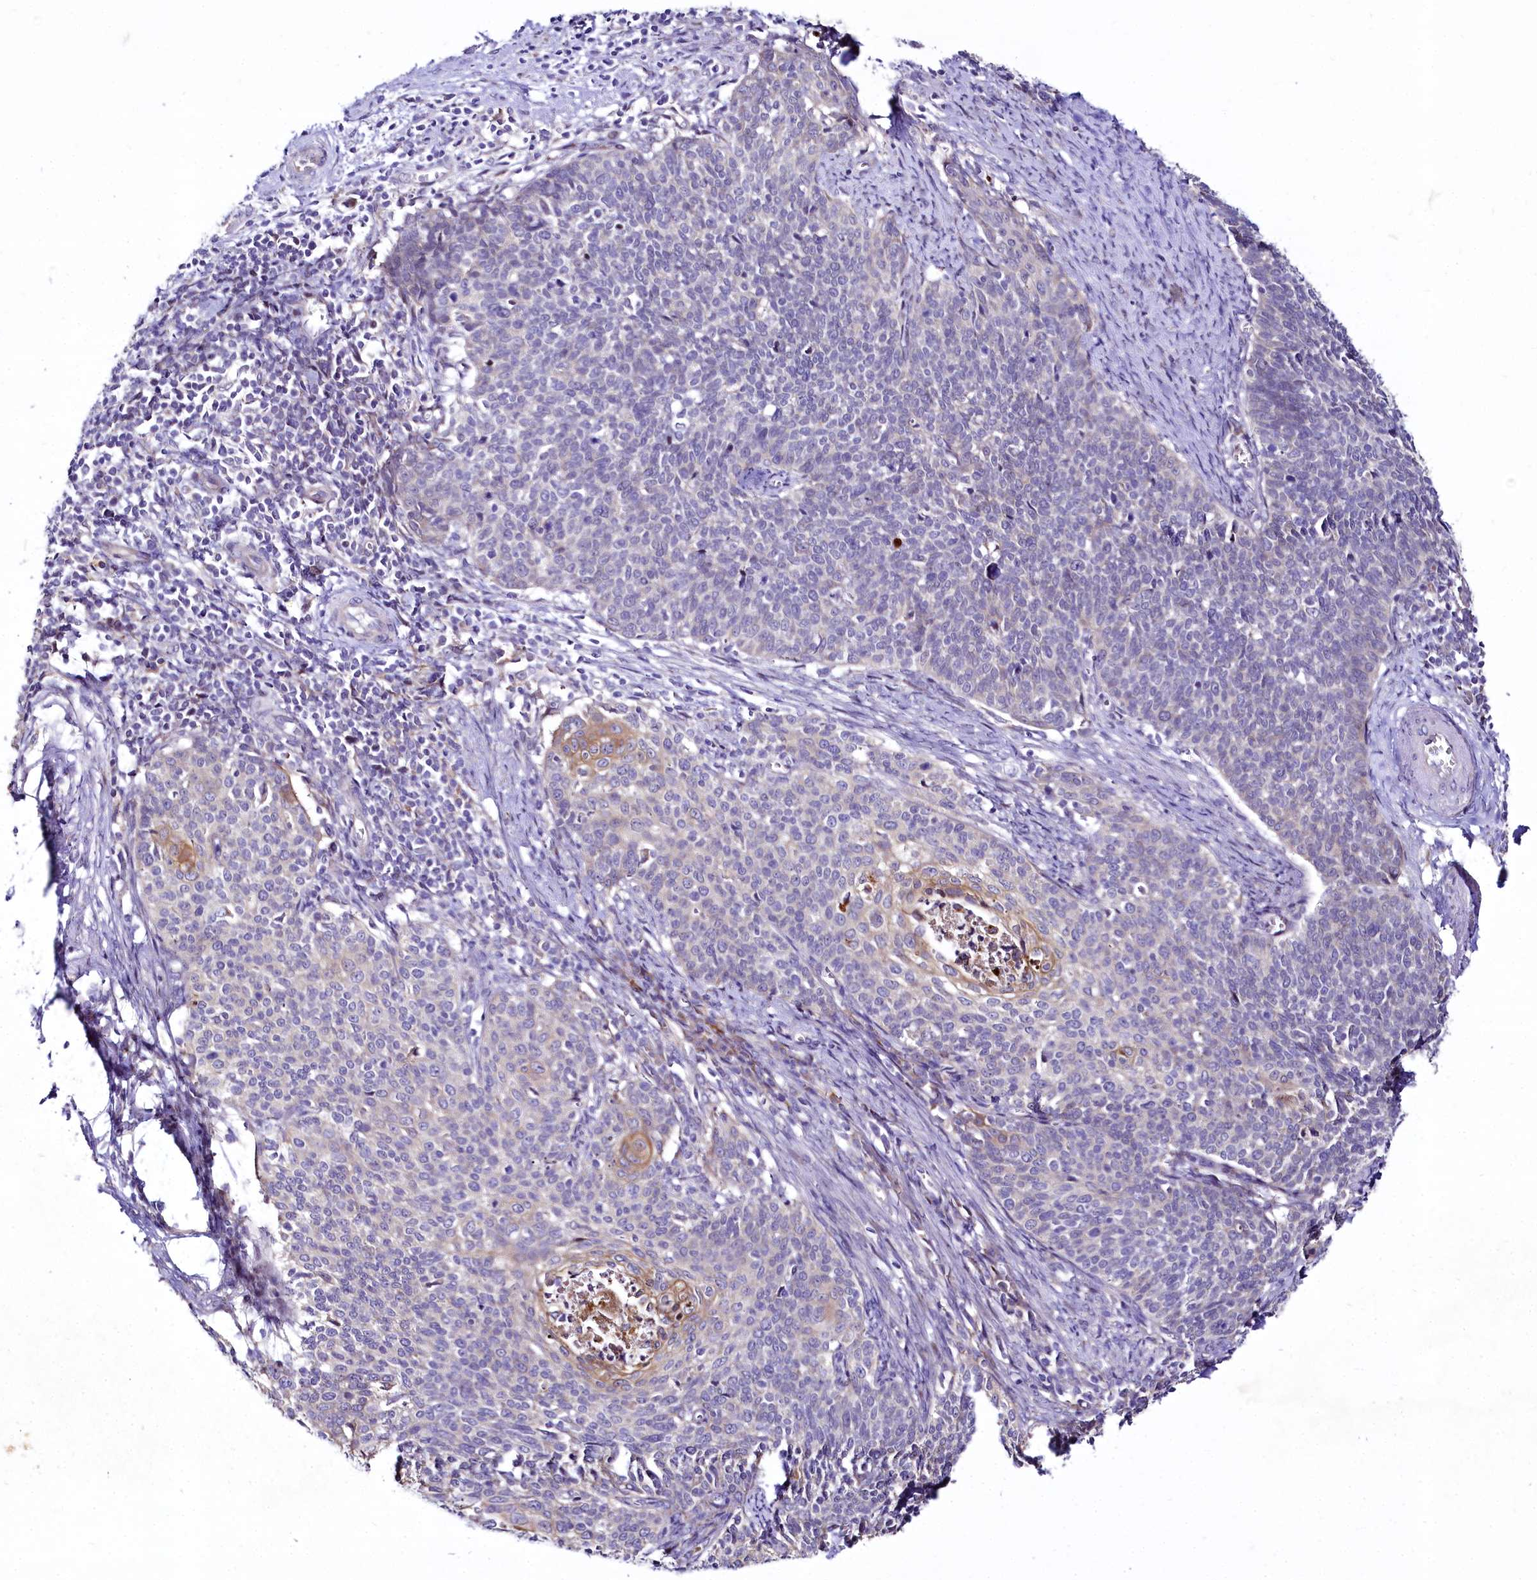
{"staining": {"intensity": "negative", "quantity": "none", "location": "none"}, "tissue": "cervical cancer", "cell_type": "Tumor cells", "image_type": "cancer", "snomed": [{"axis": "morphology", "description": "Squamous cell carcinoma, NOS"}, {"axis": "topography", "description": "Cervix"}], "caption": "The IHC image has no significant positivity in tumor cells of cervical cancer (squamous cell carcinoma) tissue.", "gene": "ZC3H12C", "patient": {"sex": "female", "age": 39}}